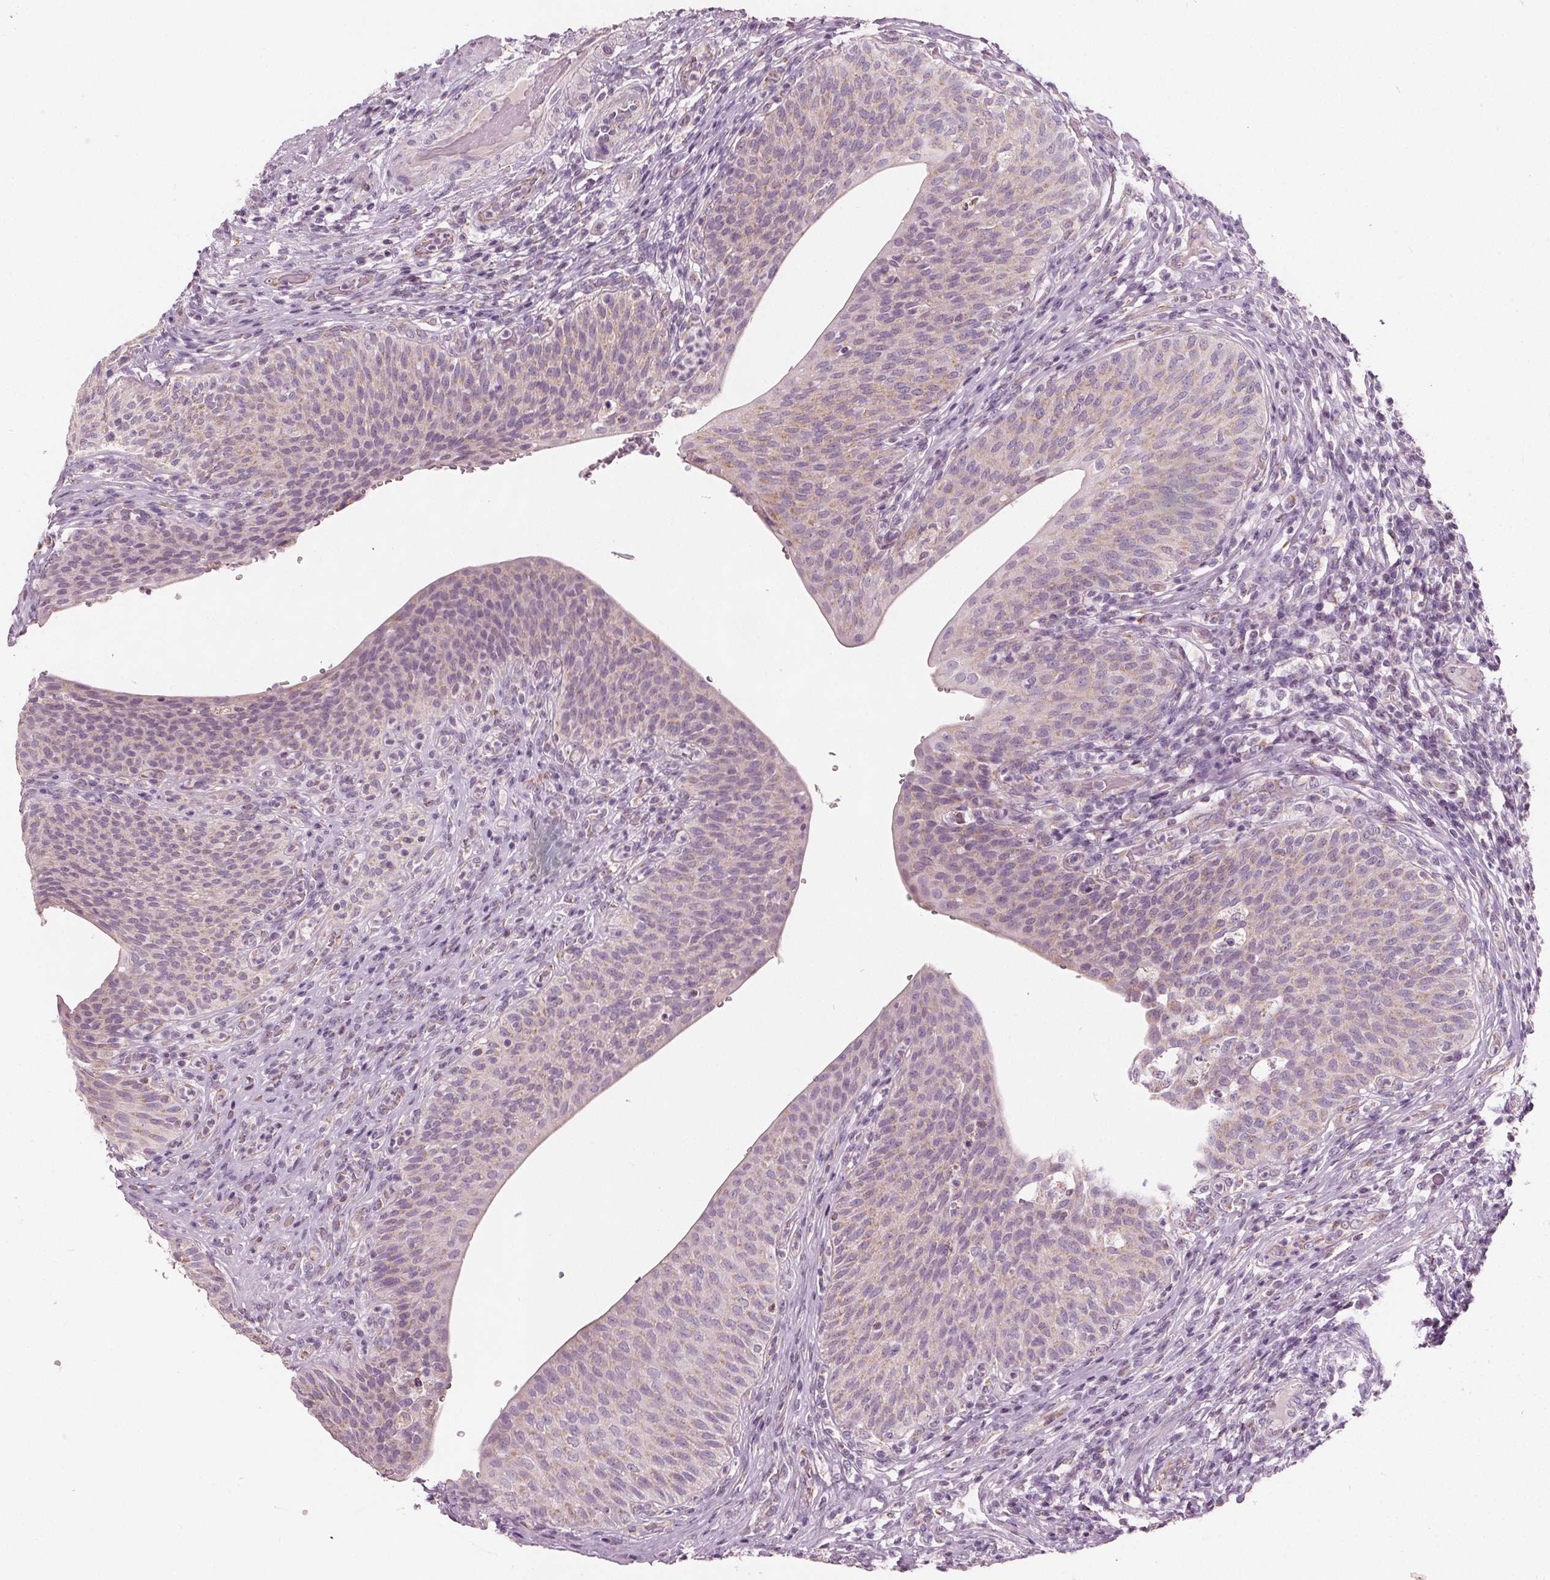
{"staining": {"intensity": "weak", "quantity": "<25%", "location": "cytoplasmic/membranous"}, "tissue": "urinary bladder", "cell_type": "Urothelial cells", "image_type": "normal", "snomed": [{"axis": "morphology", "description": "Normal tissue, NOS"}, {"axis": "topography", "description": "Urinary bladder"}, {"axis": "topography", "description": "Peripheral nerve tissue"}], "caption": "Immunohistochemistry (IHC) photomicrograph of unremarkable urinary bladder: urinary bladder stained with DAB (3,3'-diaminobenzidine) reveals no significant protein expression in urothelial cells.", "gene": "ECI2", "patient": {"sex": "male", "age": 66}}